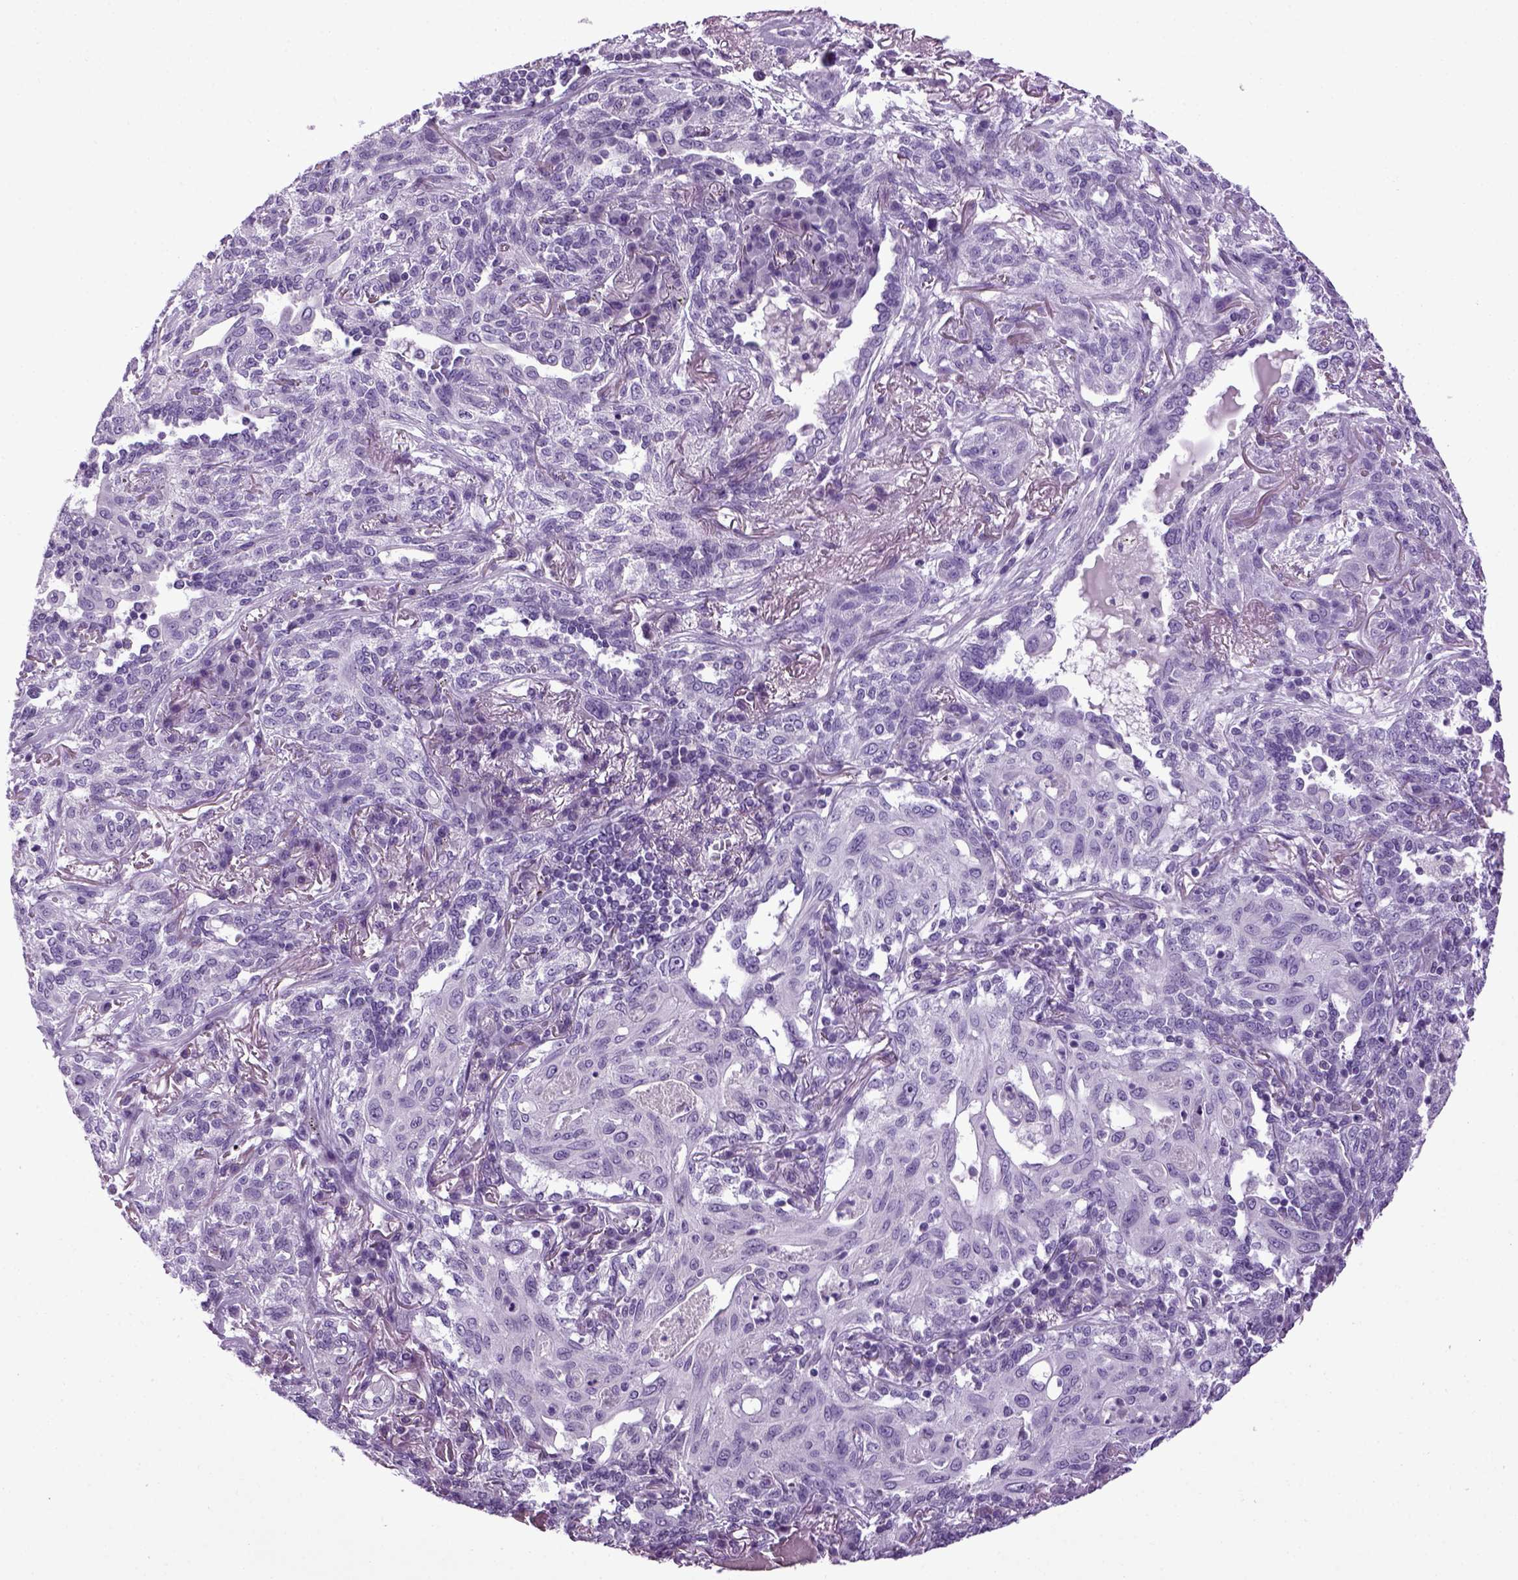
{"staining": {"intensity": "negative", "quantity": "none", "location": "none"}, "tissue": "lung cancer", "cell_type": "Tumor cells", "image_type": "cancer", "snomed": [{"axis": "morphology", "description": "Squamous cell carcinoma, NOS"}, {"axis": "topography", "description": "Lung"}], "caption": "DAB (3,3'-diaminobenzidine) immunohistochemical staining of human lung cancer (squamous cell carcinoma) reveals no significant positivity in tumor cells.", "gene": "HMCN2", "patient": {"sex": "female", "age": 70}}